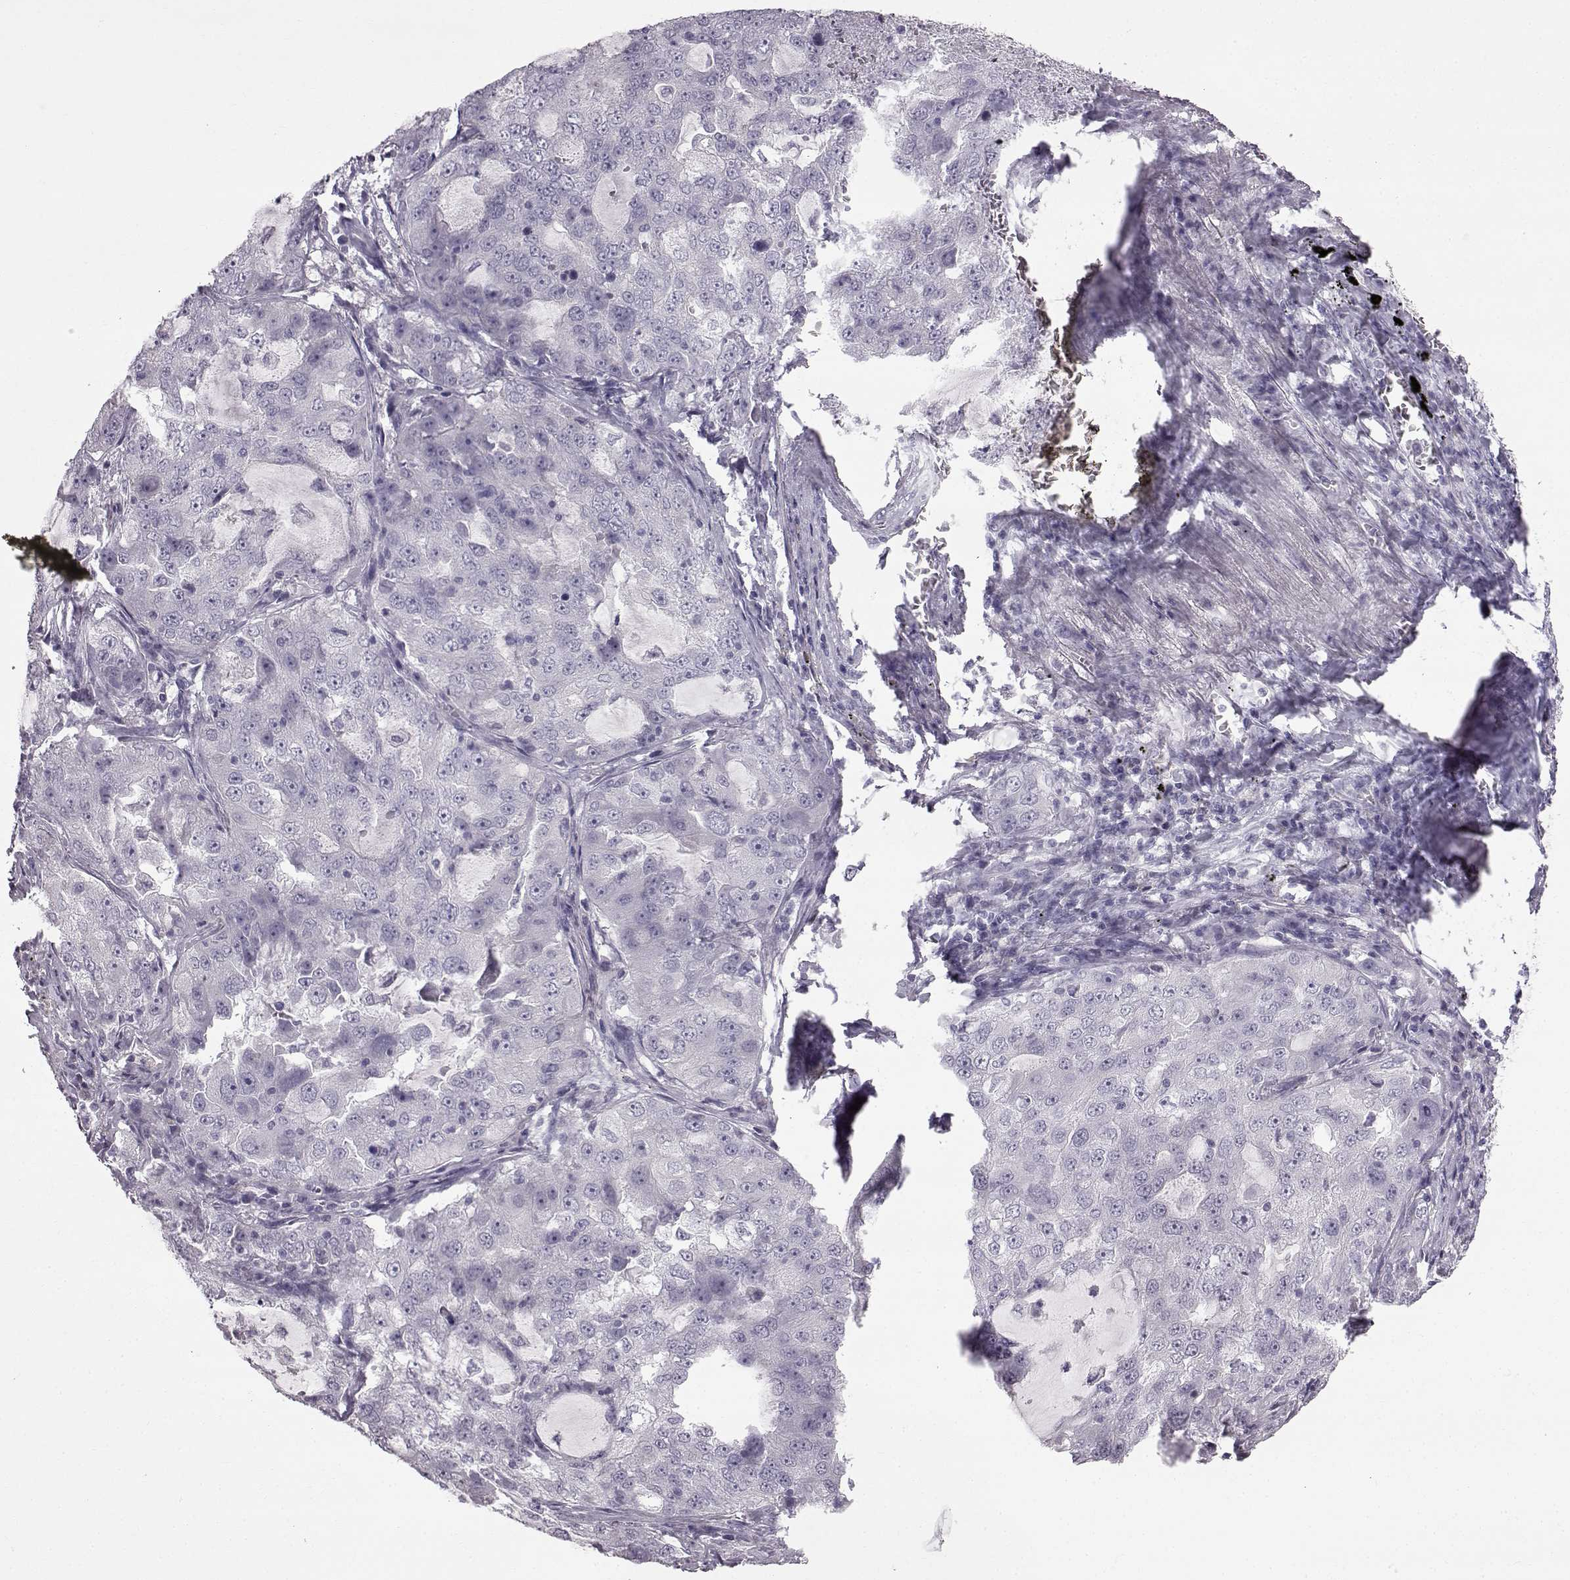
{"staining": {"intensity": "negative", "quantity": "none", "location": "none"}, "tissue": "lung cancer", "cell_type": "Tumor cells", "image_type": "cancer", "snomed": [{"axis": "morphology", "description": "Adenocarcinoma, NOS"}, {"axis": "topography", "description": "Lung"}], "caption": "Immunohistochemistry (IHC) image of neoplastic tissue: human lung adenocarcinoma stained with DAB shows no significant protein positivity in tumor cells.", "gene": "SLC28A2", "patient": {"sex": "female", "age": 61}}